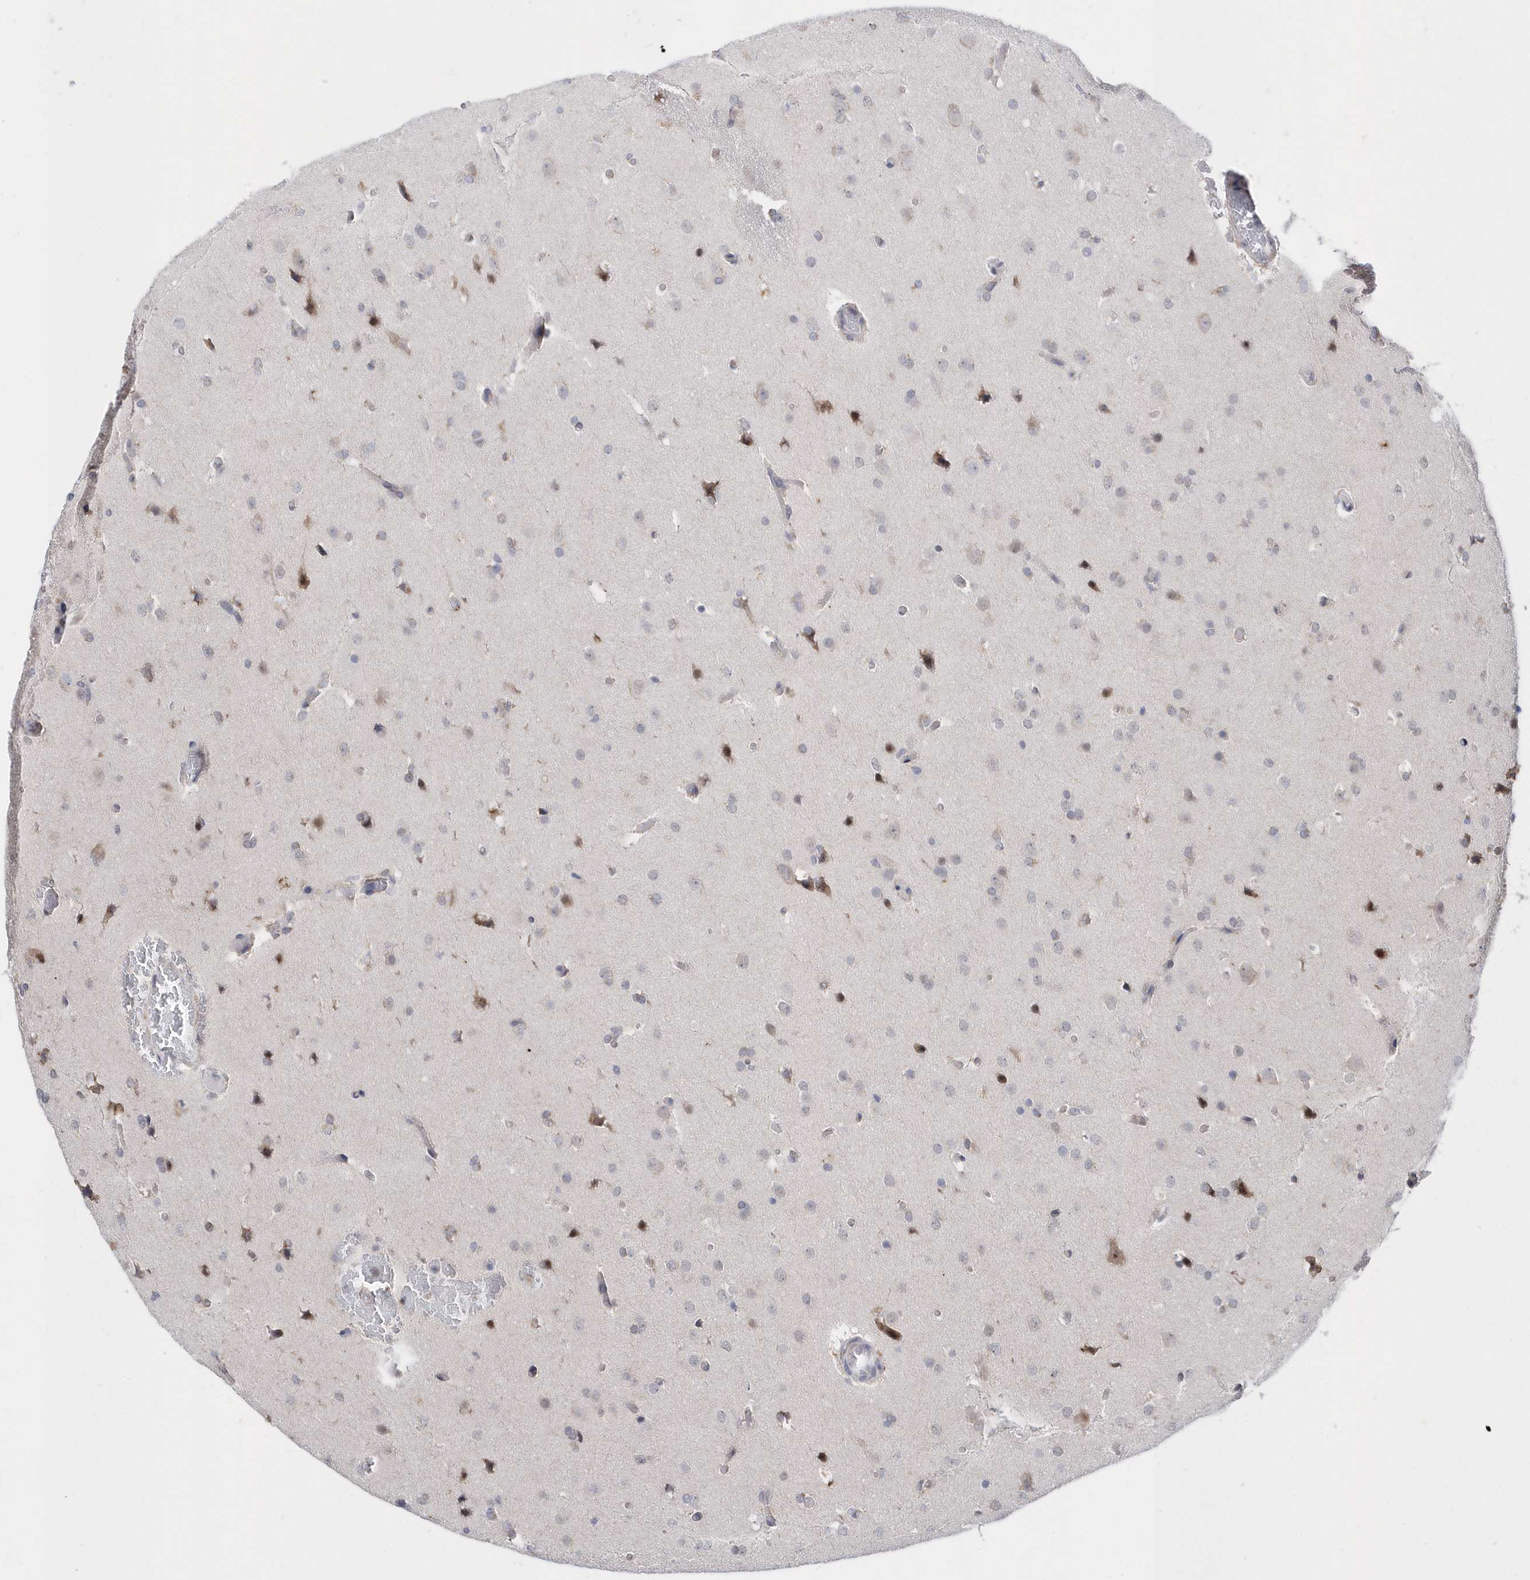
{"staining": {"intensity": "negative", "quantity": "none", "location": "none"}, "tissue": "glioma", "cell_type": "Tumor cells", "image_type": "cancer", "snomed": [{"axis": "morphology", "description": "Glioma, malignant, High grade"}, {"axis": "topography", "description": "Cerebral cortex"}], "caption": "The image demonstrates no significant expression in tumor cells of glioma.", "gene": "SPATA5", "patient": {"sex": "female", "age": 36}}